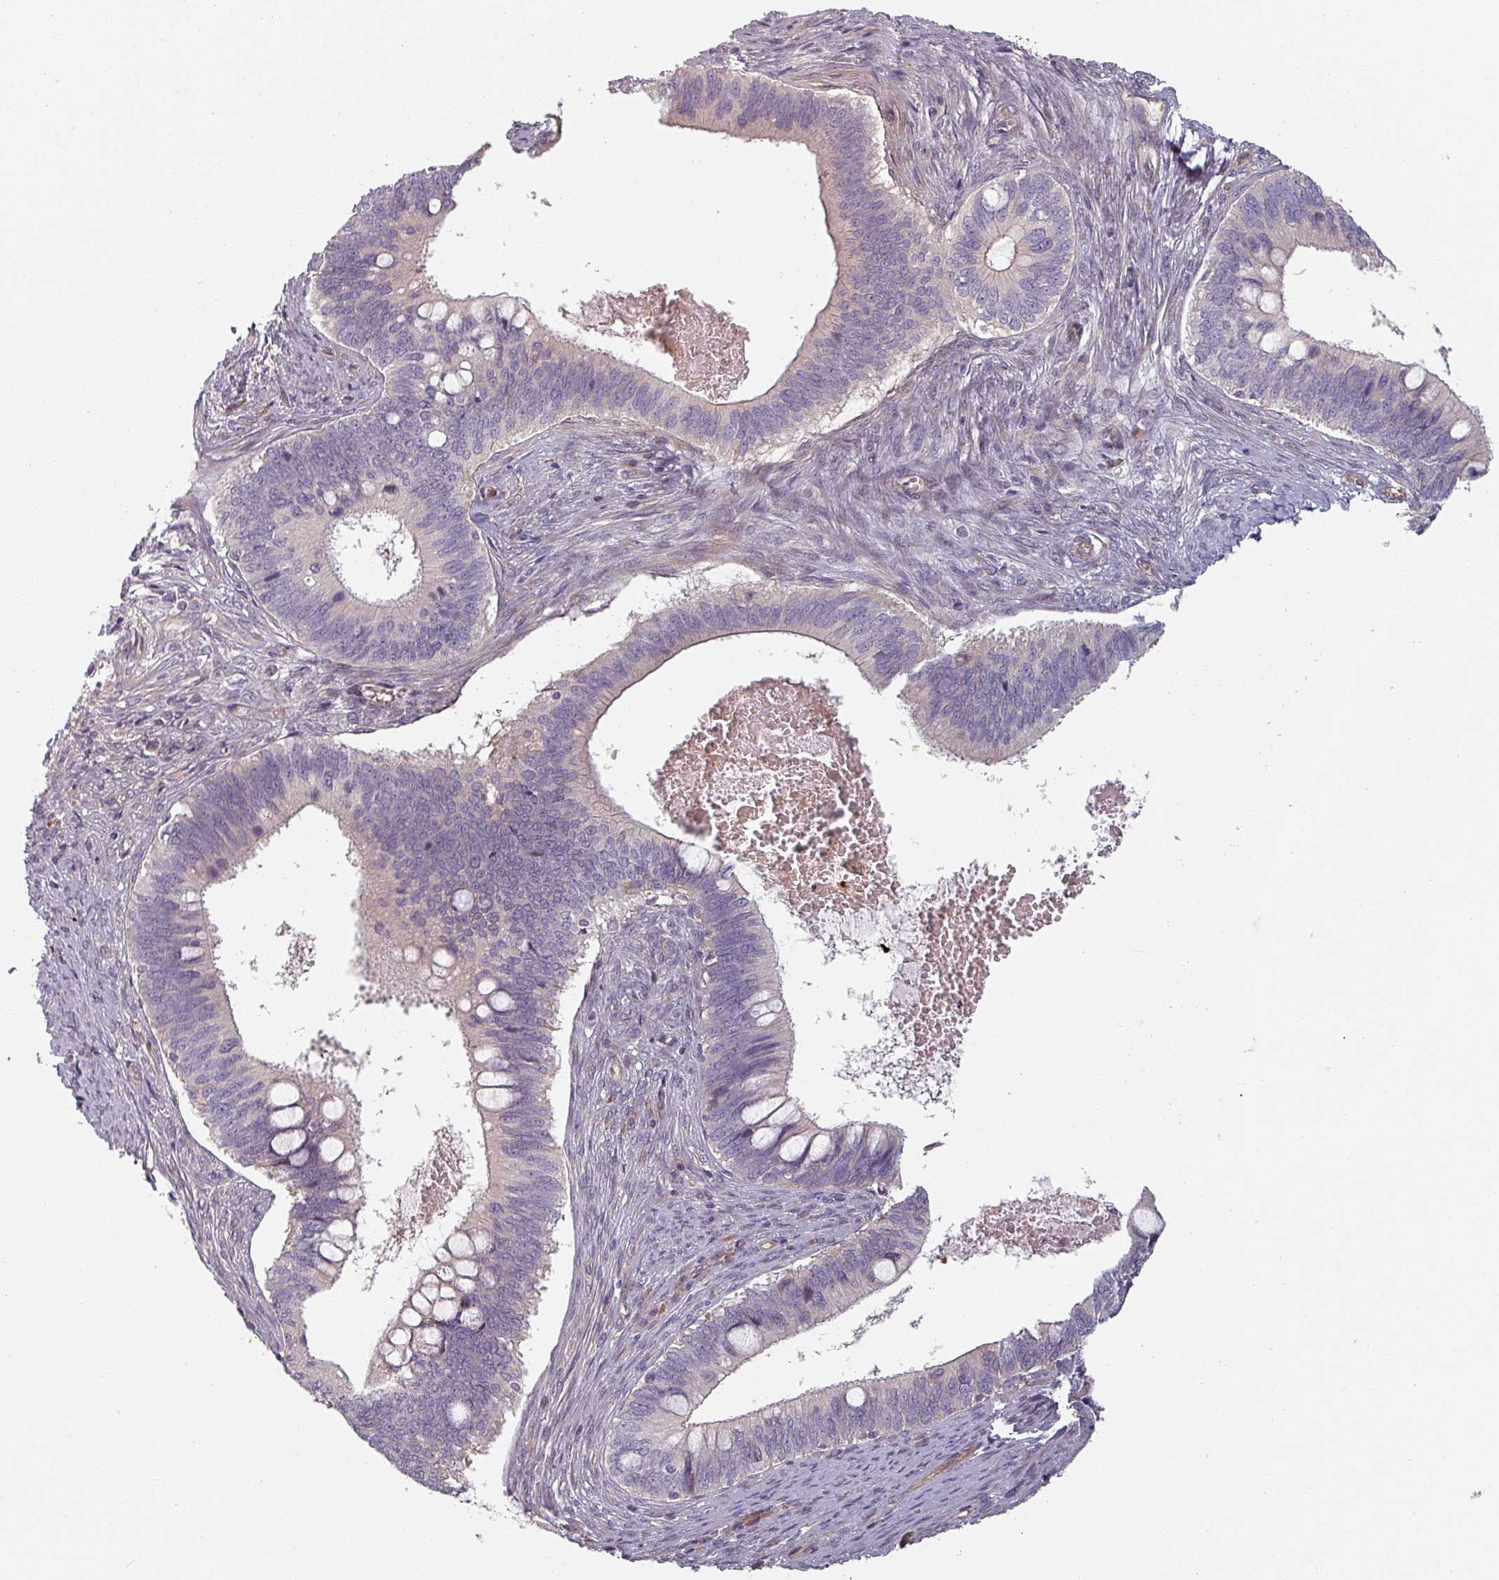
{"staining": {"intensity": "negative", "quantity": "none", "location": "none"}, "tissue": "cervical cancer", "cell_type": "Tumor cells", "image_type": "cancer", "snomed": [{"axis": "morphology", "description": "Adenocarcinoma, NOS"}, {"axis": "topography", "description": "Cervix"}], "caption": "This is an immunohistochemistry image of cervical adenocarcinoma. There is no positivity in tumor cells.", "gene": "C4BPB", "patient": {"sex": "female", "age": 42}}